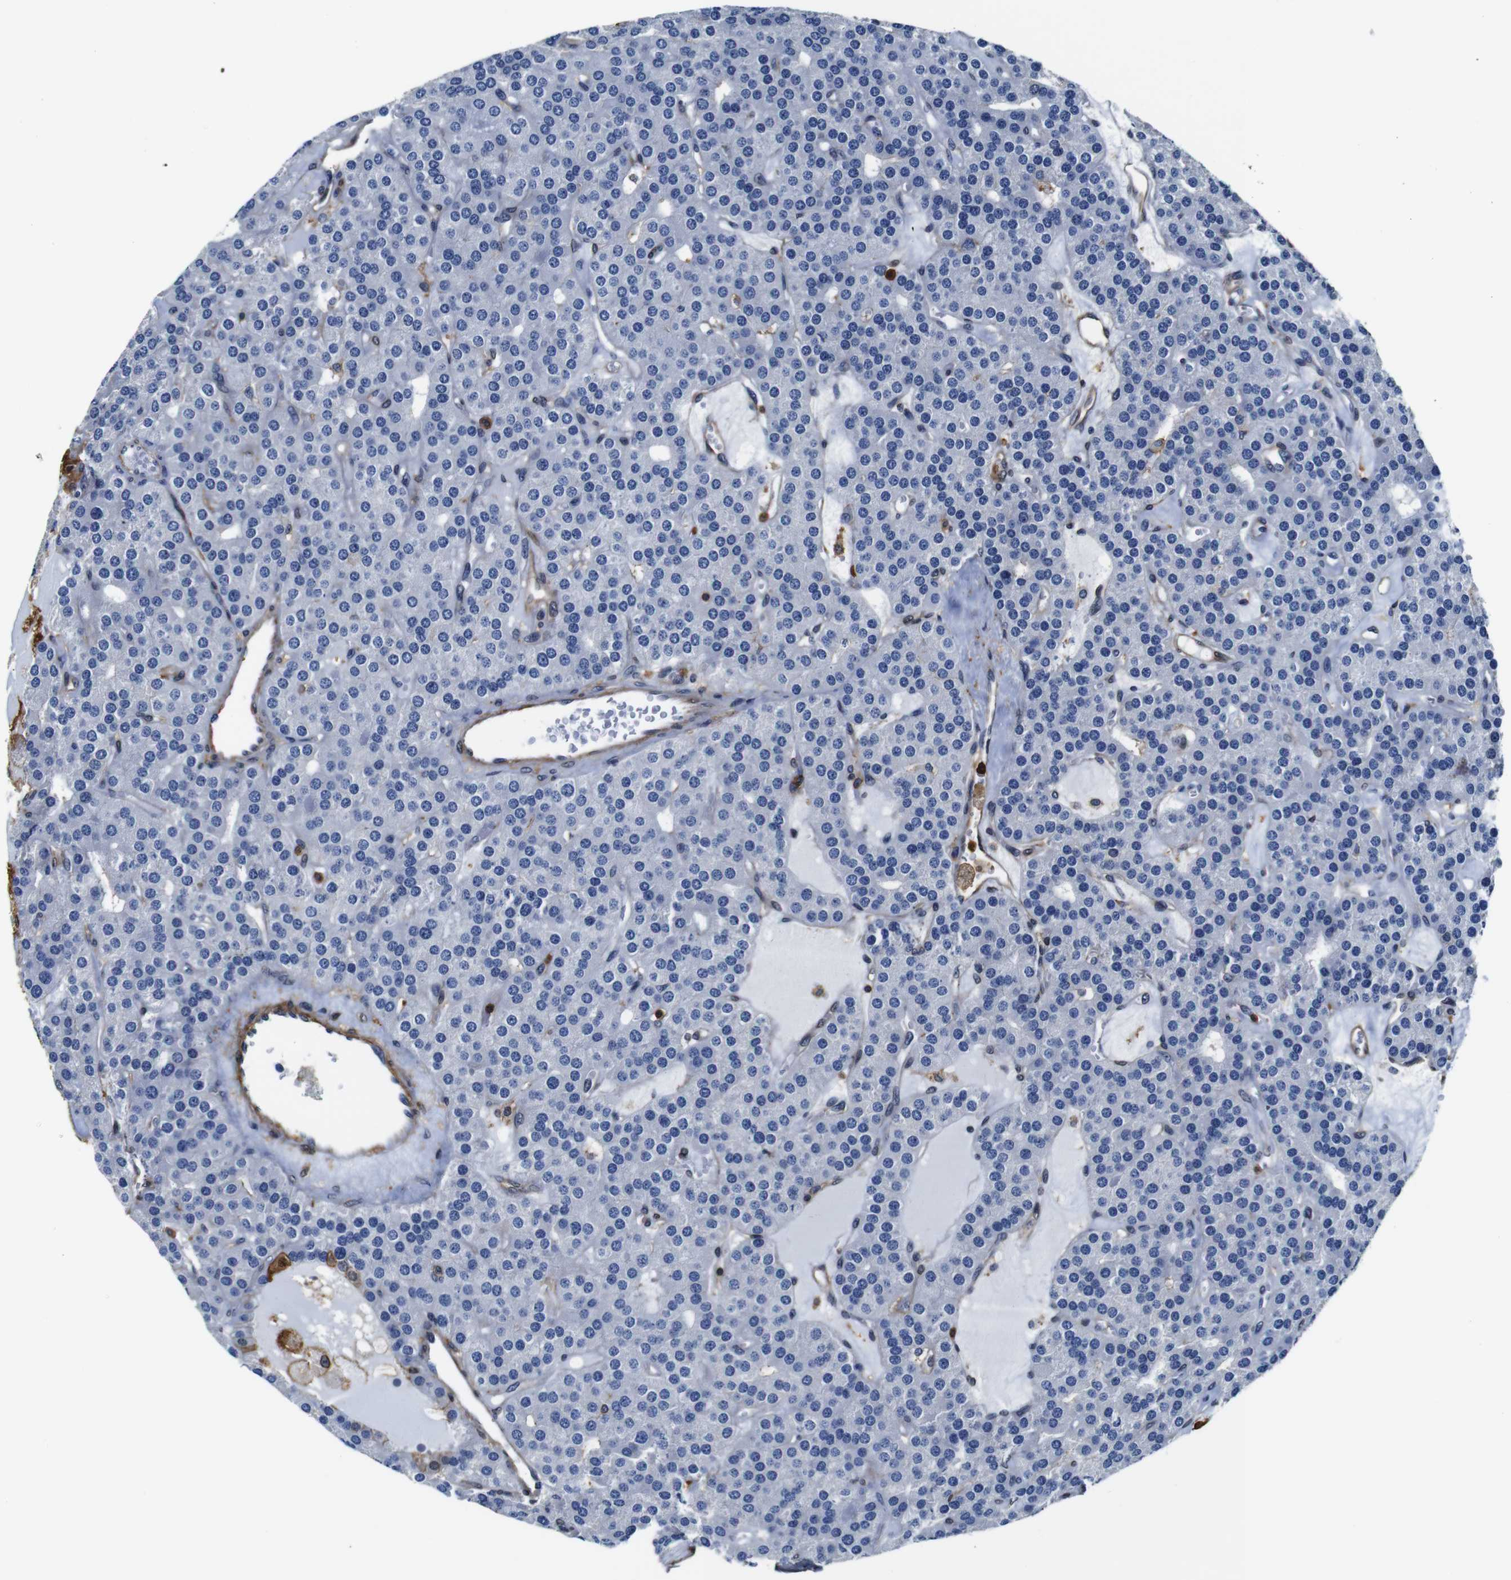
{"staining": {"intensity": "negative", "quantity": "none", "location": "none"}, "tissue": "parathyroid gland", "cell_type": "Glandular cells", "image_type": "normal", "snomed": [{"axis": "morphology", "description": "Normal tissue, NOS"}, {"axis": "morphology", "description": "Adenoma, NOS"}, {"axis": "topography", "description": "Parathyroid gland"}], "caption": "Immunohistochemistry histopathology image of unremarkable parathyroid gland: human parathyroid gland stained with DAB (3,3'-diaminobenzidine) demonstrates no significant protein staining in glandular cells.", "gene": "ANXA1", "patient": {"sex": "female", "age": 86}}